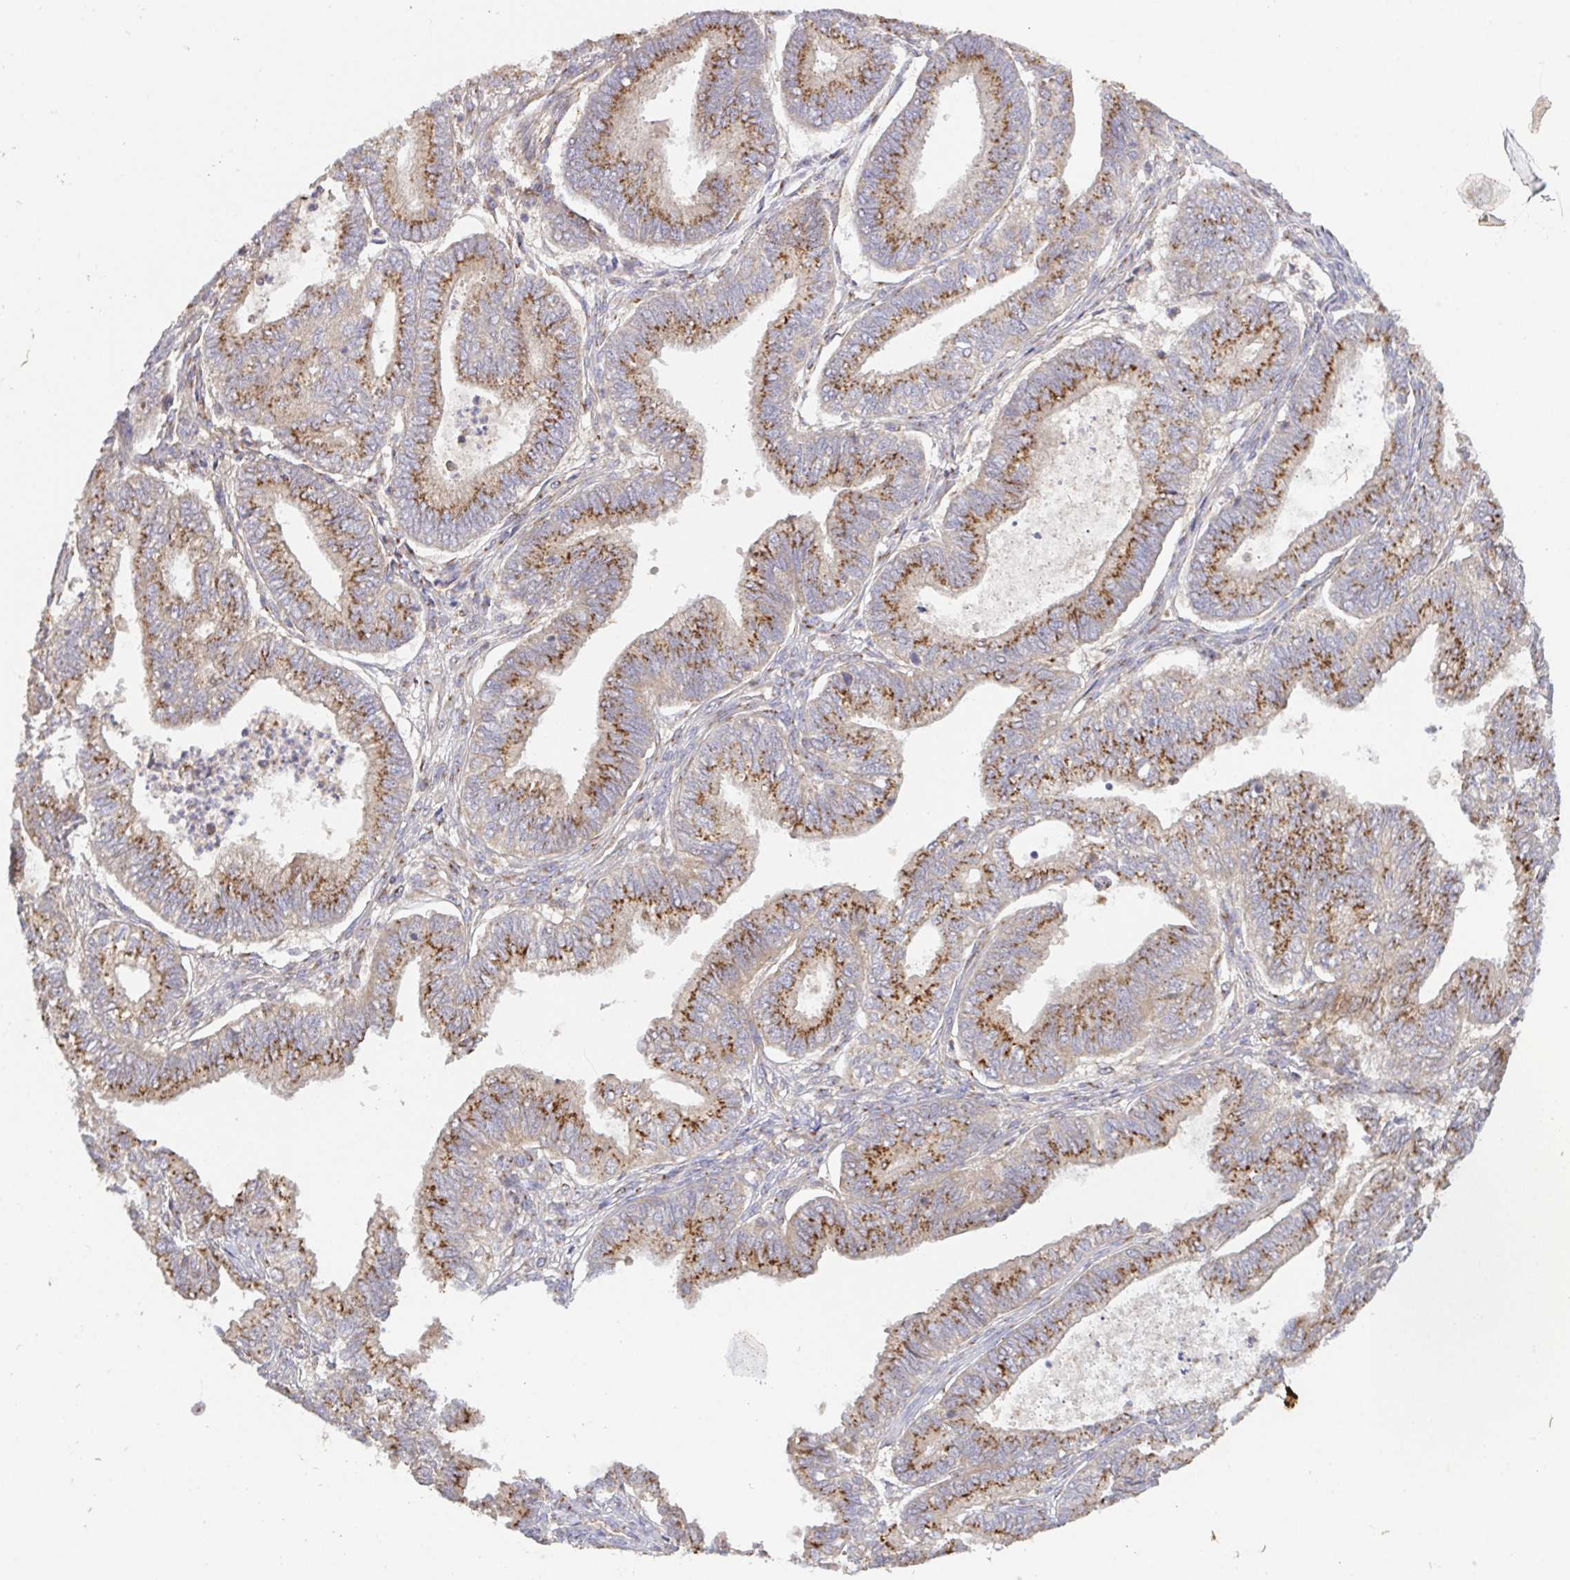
{"staining": {"intensity": "moderate", "quantity": ">75%", "location": "cytoplasmic/membranous"}, "tissue": "ovarian cancer", "cell_type": "Tumor cells", "image_type": "cancer", "snomed": [{"axis": "morphology", "description": "Carcinoma, endometroid"}, {"axis": "topography", "description": "Ovary"}], "caption": "Ovarian cancer (endometroid carcinoma) tissue exhibits moderate cytoplasmic/membranous positivity in about >75% of tumor cells, visualized by immunohistochemistry.", "gene": "TM9SF4", "patient": {"sex": "female", "age": 64}}